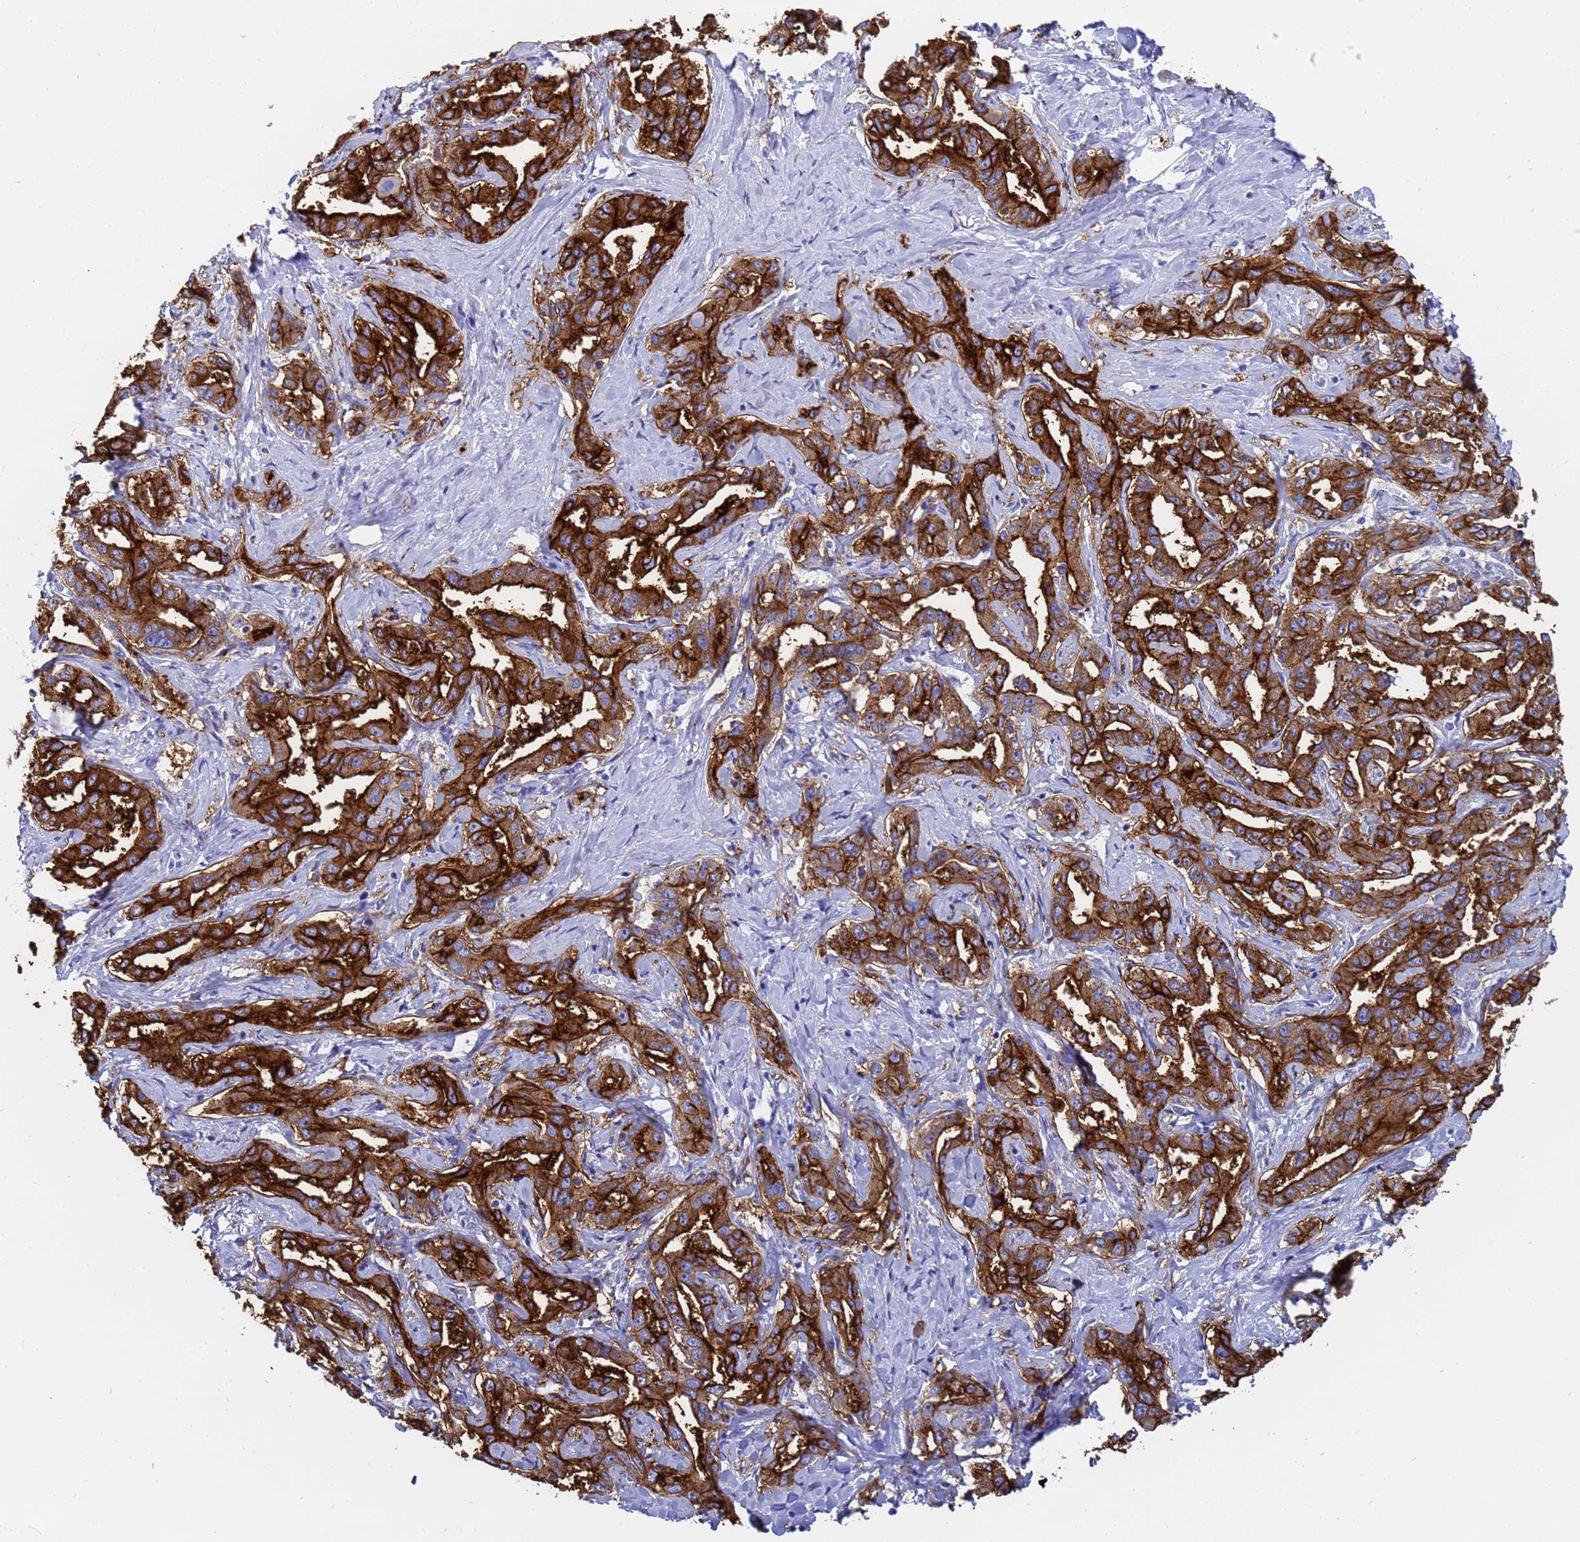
{"staining": {"intensity": "strong", "quantity": ">75%", "location": "cytoplasmic/membranous"}, "tissue": "liver cancer", "cell_type": "Tumor cells", "image_type": "cancer", "snomed": [{"axis": "morphology", "description": "Cholangiocarcinoma"}, {"axis": "topography", "description": "Liver"}], "caption": "Liver cancer (cholangiocarcinoma) stained with a brown dye displays strong cytoplasmic/membranous positive expression in approximately >75% of tumor cells.", "gene": "TM4SF4", "patient": {"sex": "male", "age": 59}}